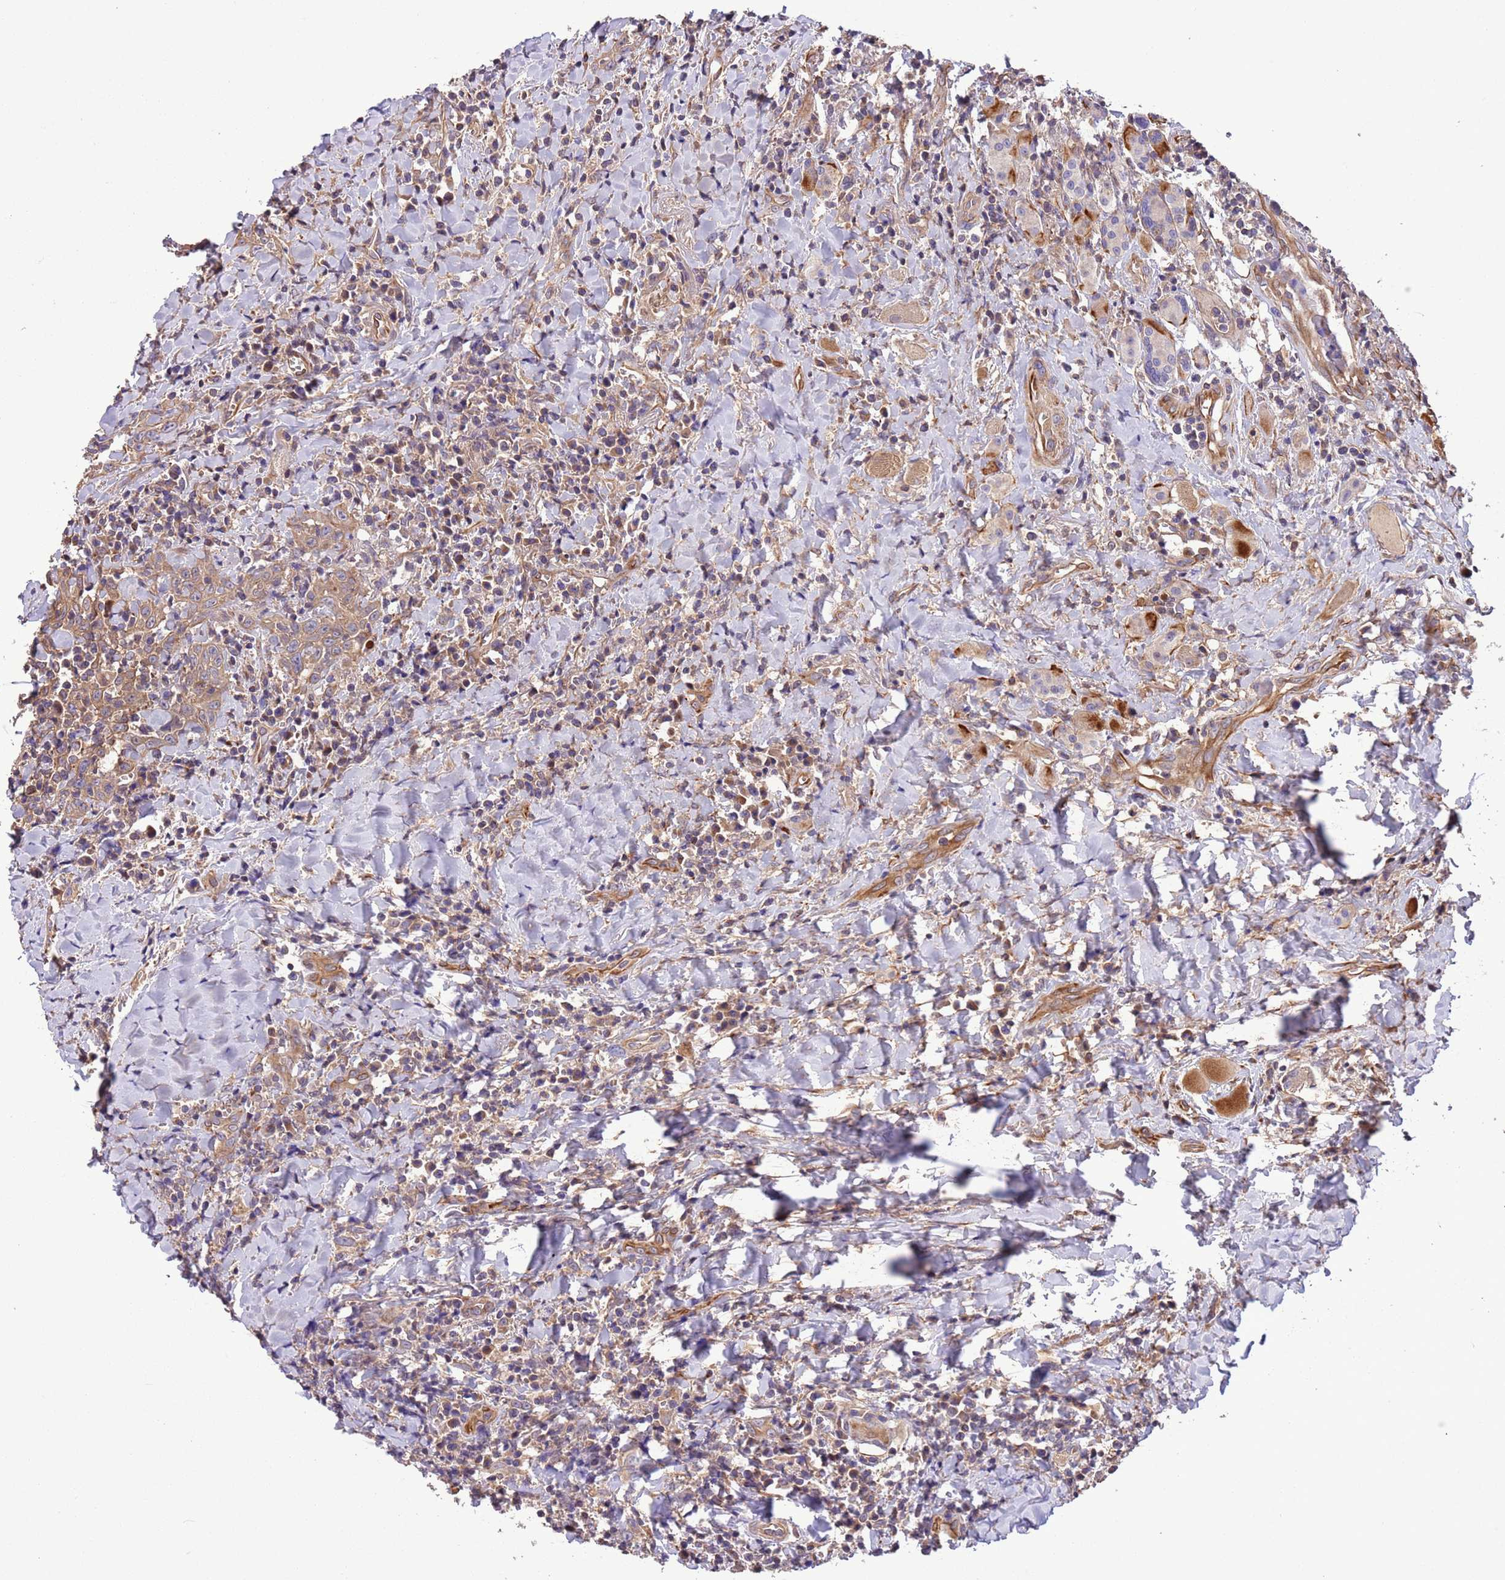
{"staining": {"intensity": "moderate", "quantity": ">75%", "location": "cytoplasmic/membranous"}, "tissue": "head and neck cancer", "cell_type": "Tumor cells", "image_type": "cancer", "snomed": [{"axis": "morphology", "description": "Squamous cell carcinoma, NOS"}, {"axis": "topography", "description": "Head-Neck"}], "caption": "Immunohistochemistry photomicrograph of head and neck cancer stained for a protein (brown), which demonstrates medium levels of moderate cytoplasmic/membranous staining in about >75% of tumor cells.", "gene": "FAM89B", "patient": {"sex": "female", "age": 70}}